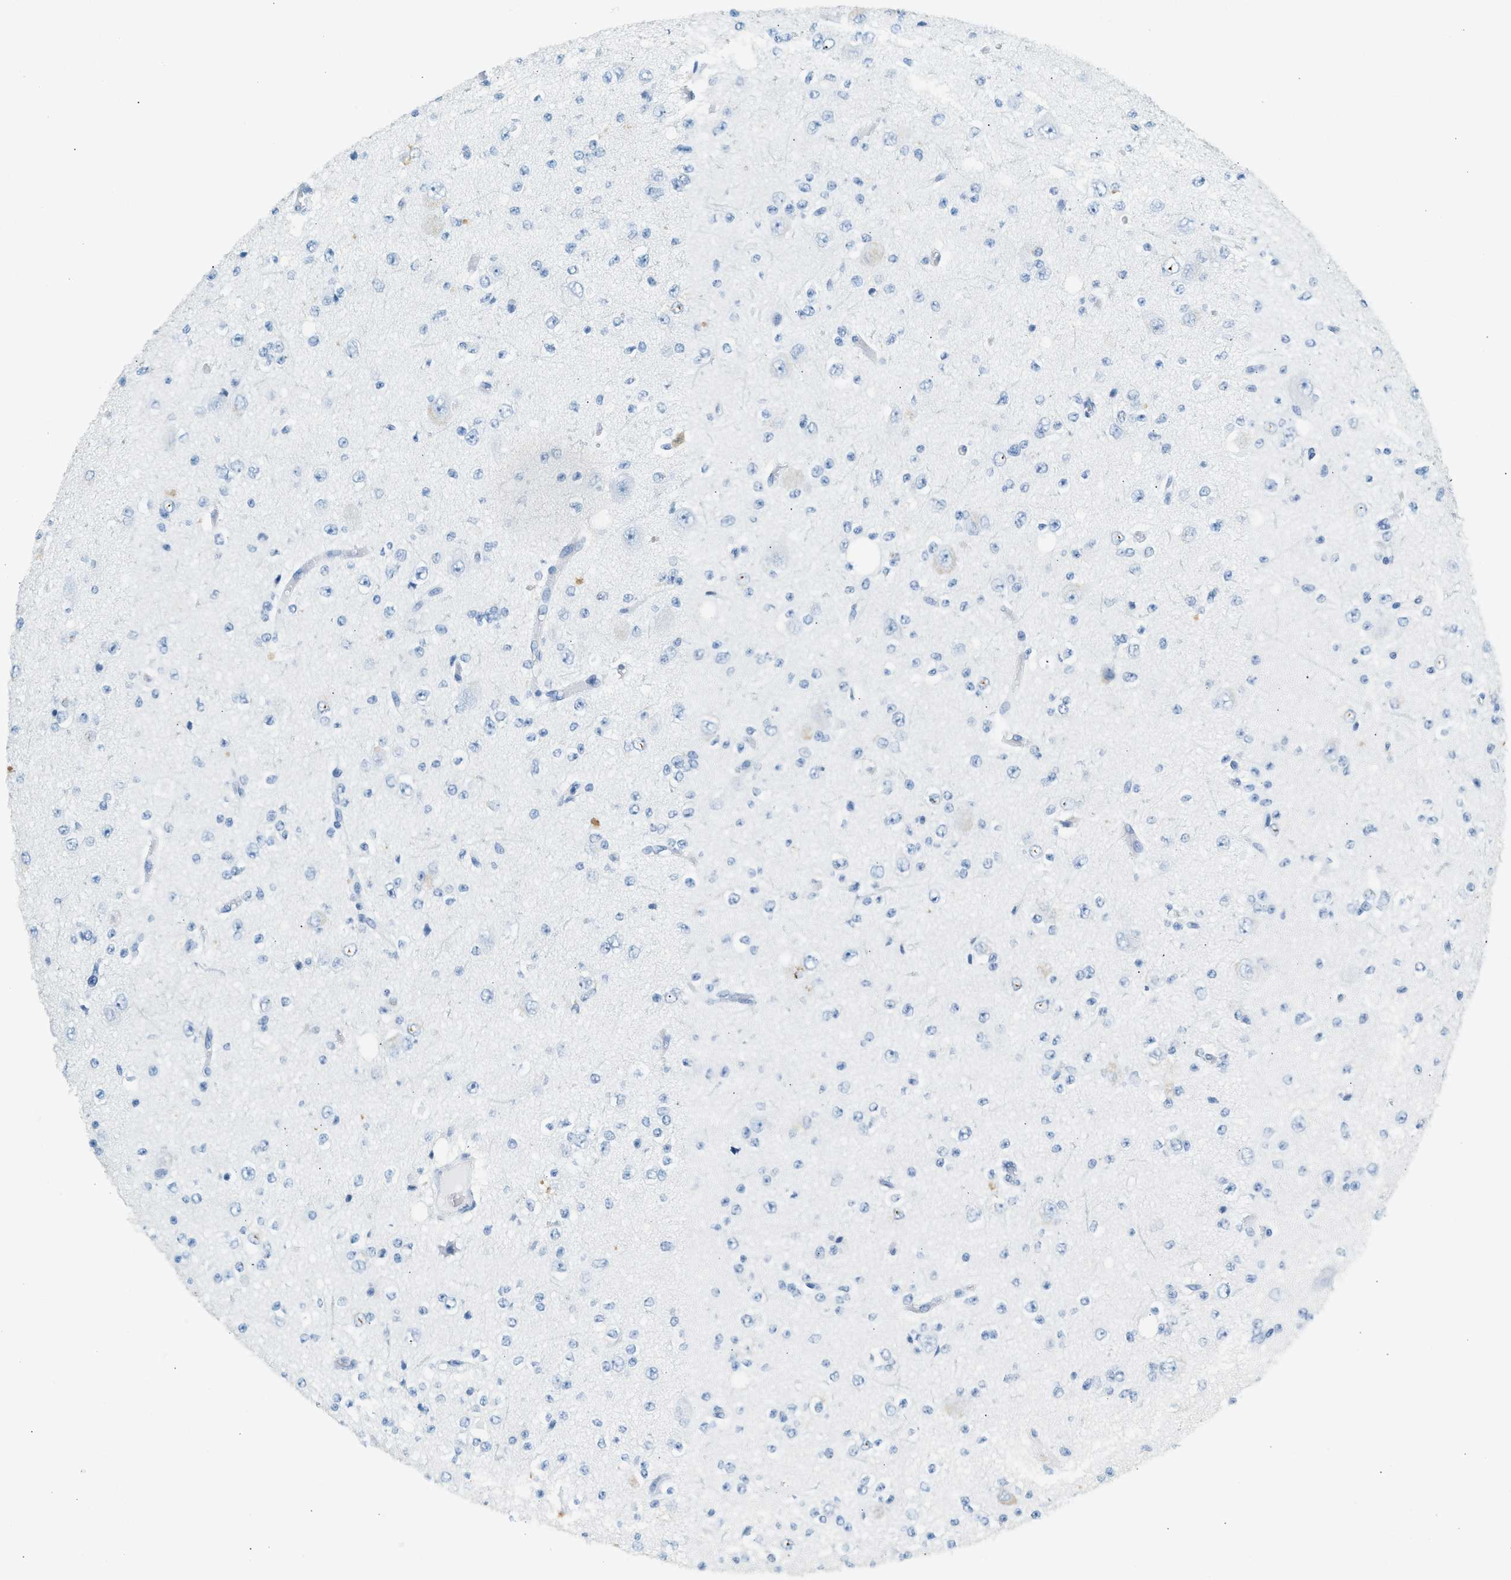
{"staining": {"intensity": "negative", "quantity": "none", "location": "none"}, "tissue": "glioma", "cell_type": "Tumor cells", "image_type": "cancer", "snomed": [{"axis": "morphology", "description": "Glioma, malignant, High grade"}, {"axis": "topography", "description": "pancreas cauda"}], "caption": "An immunohistochemistry (IHC) photomicrograph of glioma is shown. There is no staining in tumor cells of glioma. (DAB immunohistochemistry (IHC) with hematoxylin counter stain).", "gene": "HHATL", "patient": {"sex": "male", "age": 60}}